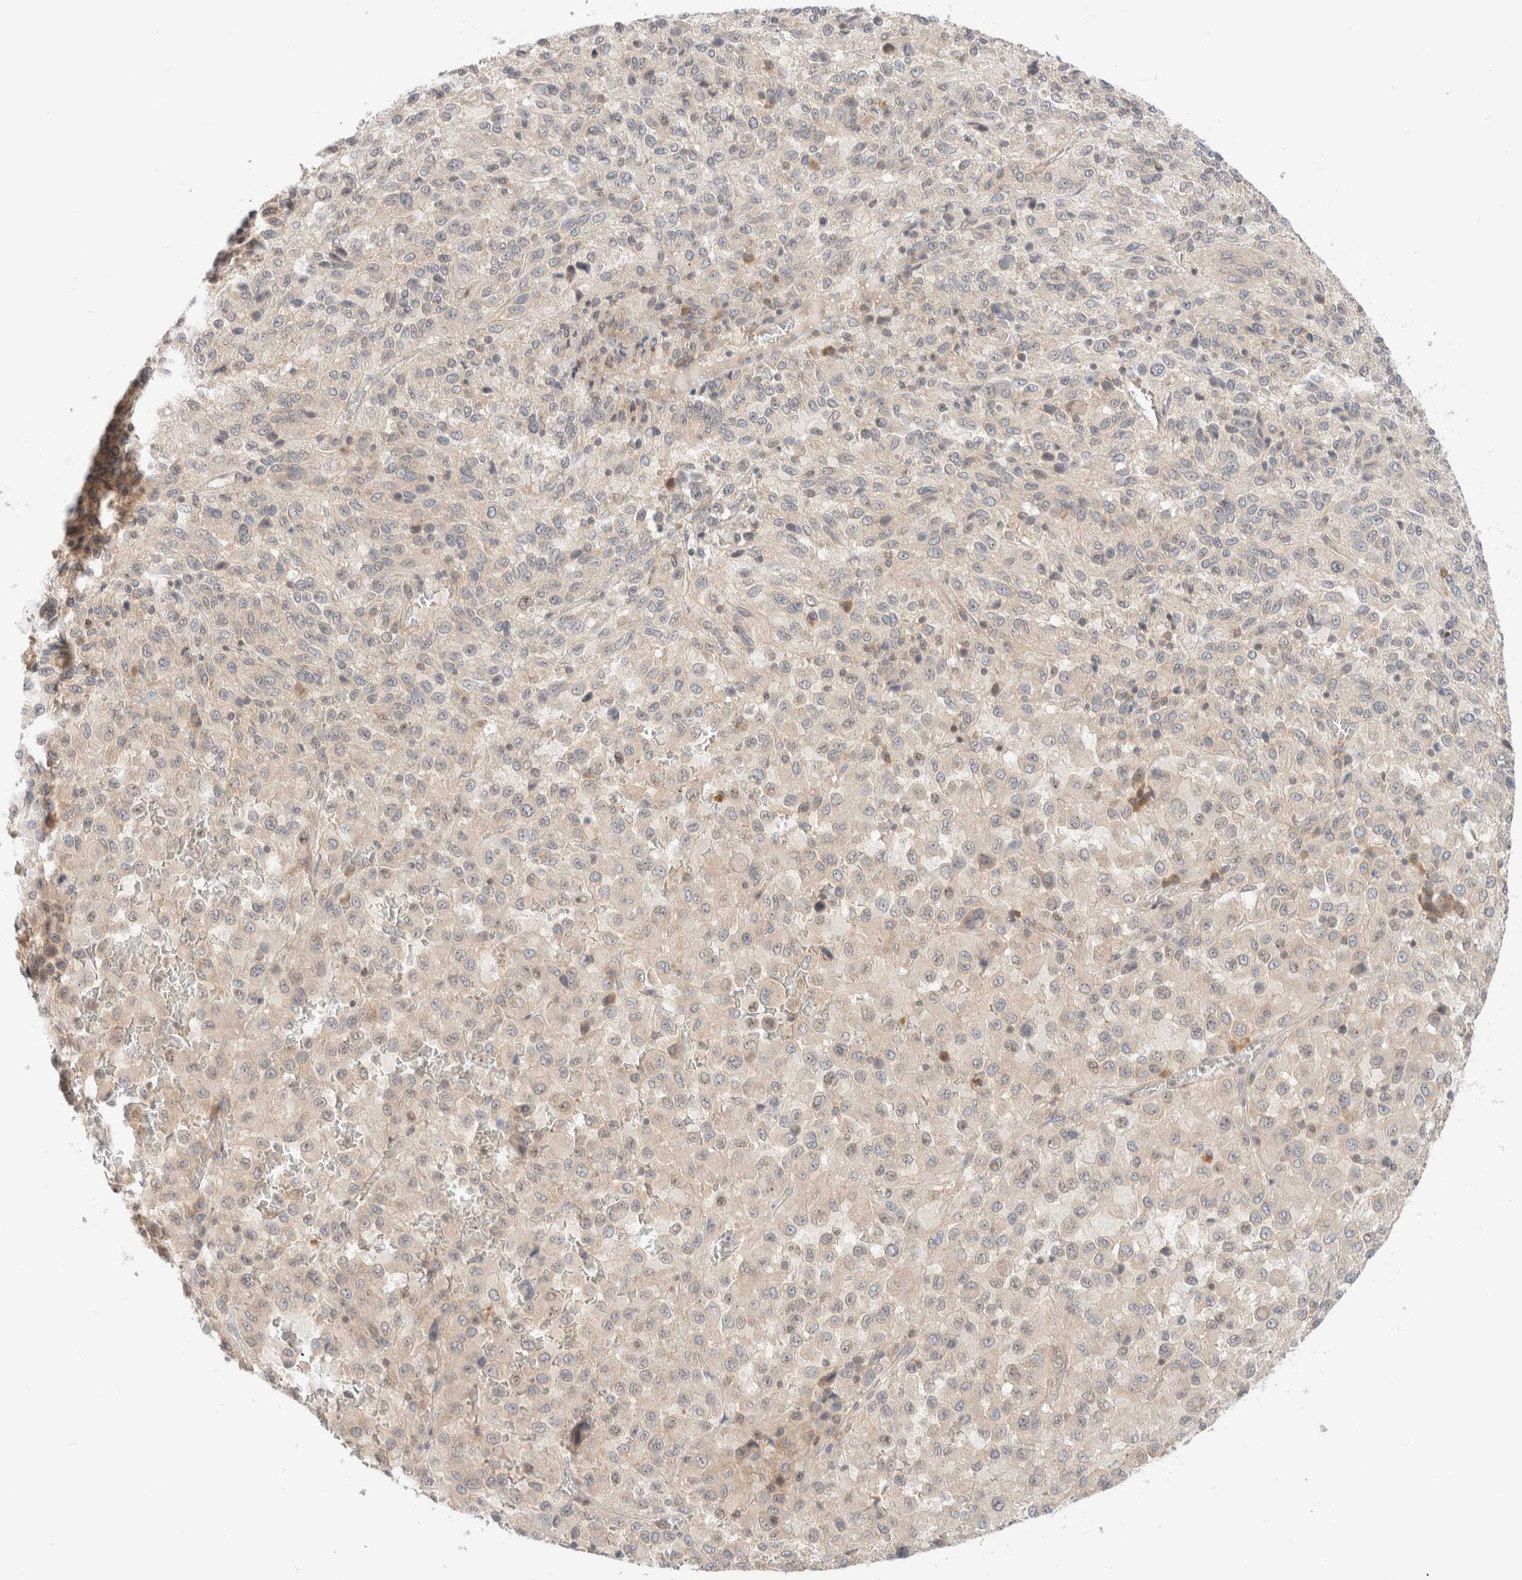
{"staining": {"intensity": "weak", "quantity": "<25%", "location": "cytoplasmic/membranous"}, "tissue": "melanoma", "cell_type": "Tumor cells", "image_type": "cancer", "snomed": [{"axis": "morphology", "description": "Malignant melanoma, Metastatic site"}, {"axis": "topography", "description": "Lung"}], "caption": "An IHC histopathology image of malignant melanoma (metastatic site) is shown. There is no staining in tumor cells of malignant melanoma (metastatic site). (Immunohistochemistry, brightfield microscopy, high magnification).", "gene": "MARK3", "patient": {"sex": "male", "age": 64}}